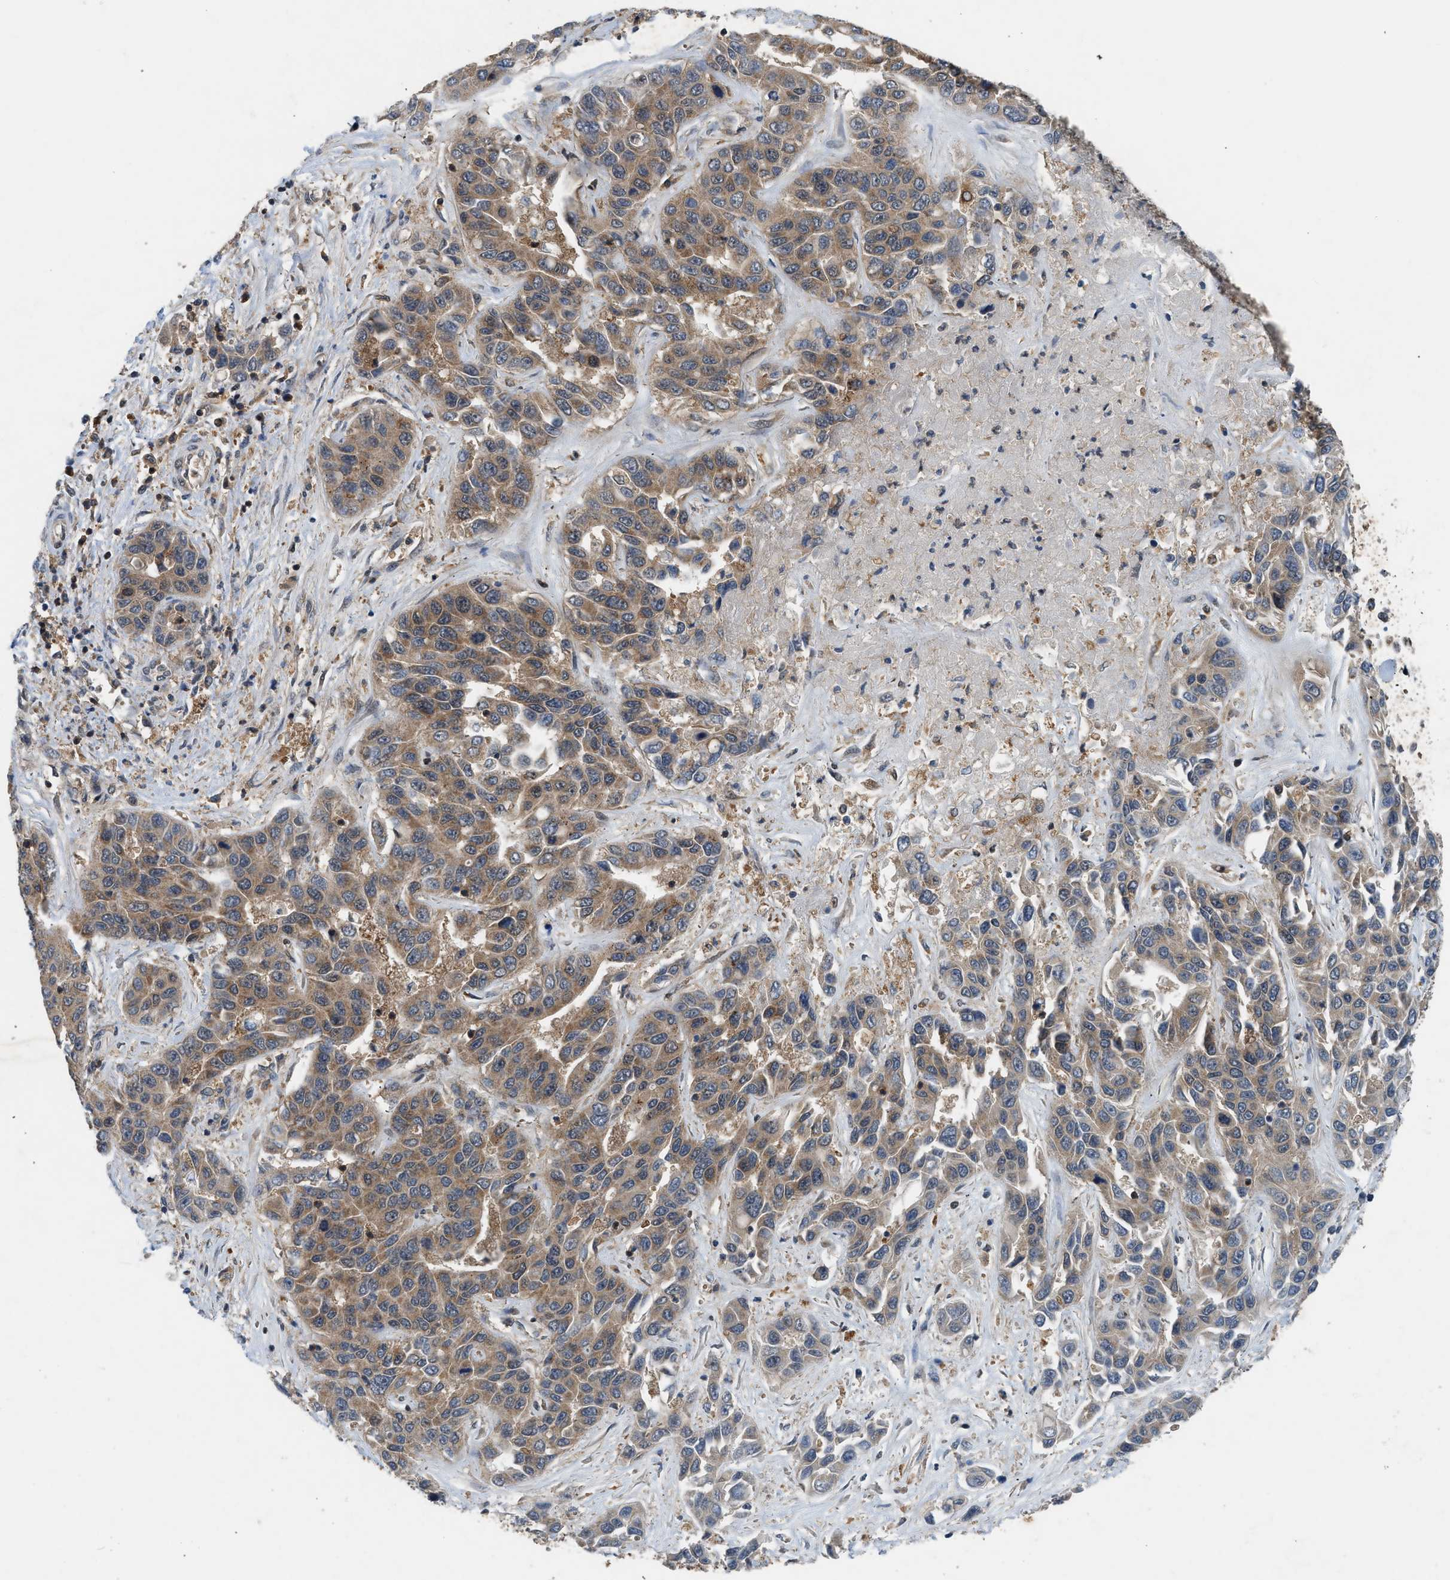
{"staining": {"intensity": "weak", "quantity": ">75%", "location": "cytoplasmic/membranous"}, "tissue": "liver cancer", "cell_type": "Tumor cells", "image_type": "cancer", "snomed": [{"axis": "morphology", "description": "Cholangiocarcinoma"}, {"axis": "topography", "description": "Liver"}], "caption": "Brown immunohistochemical staining in human liver cholangiocarcinoma demonstrates weak cytoplasmic/membranous staining in about >75% of tumor cells.", "gene": "OXSR1", "patient": {"sex": "female", "age": 52}}